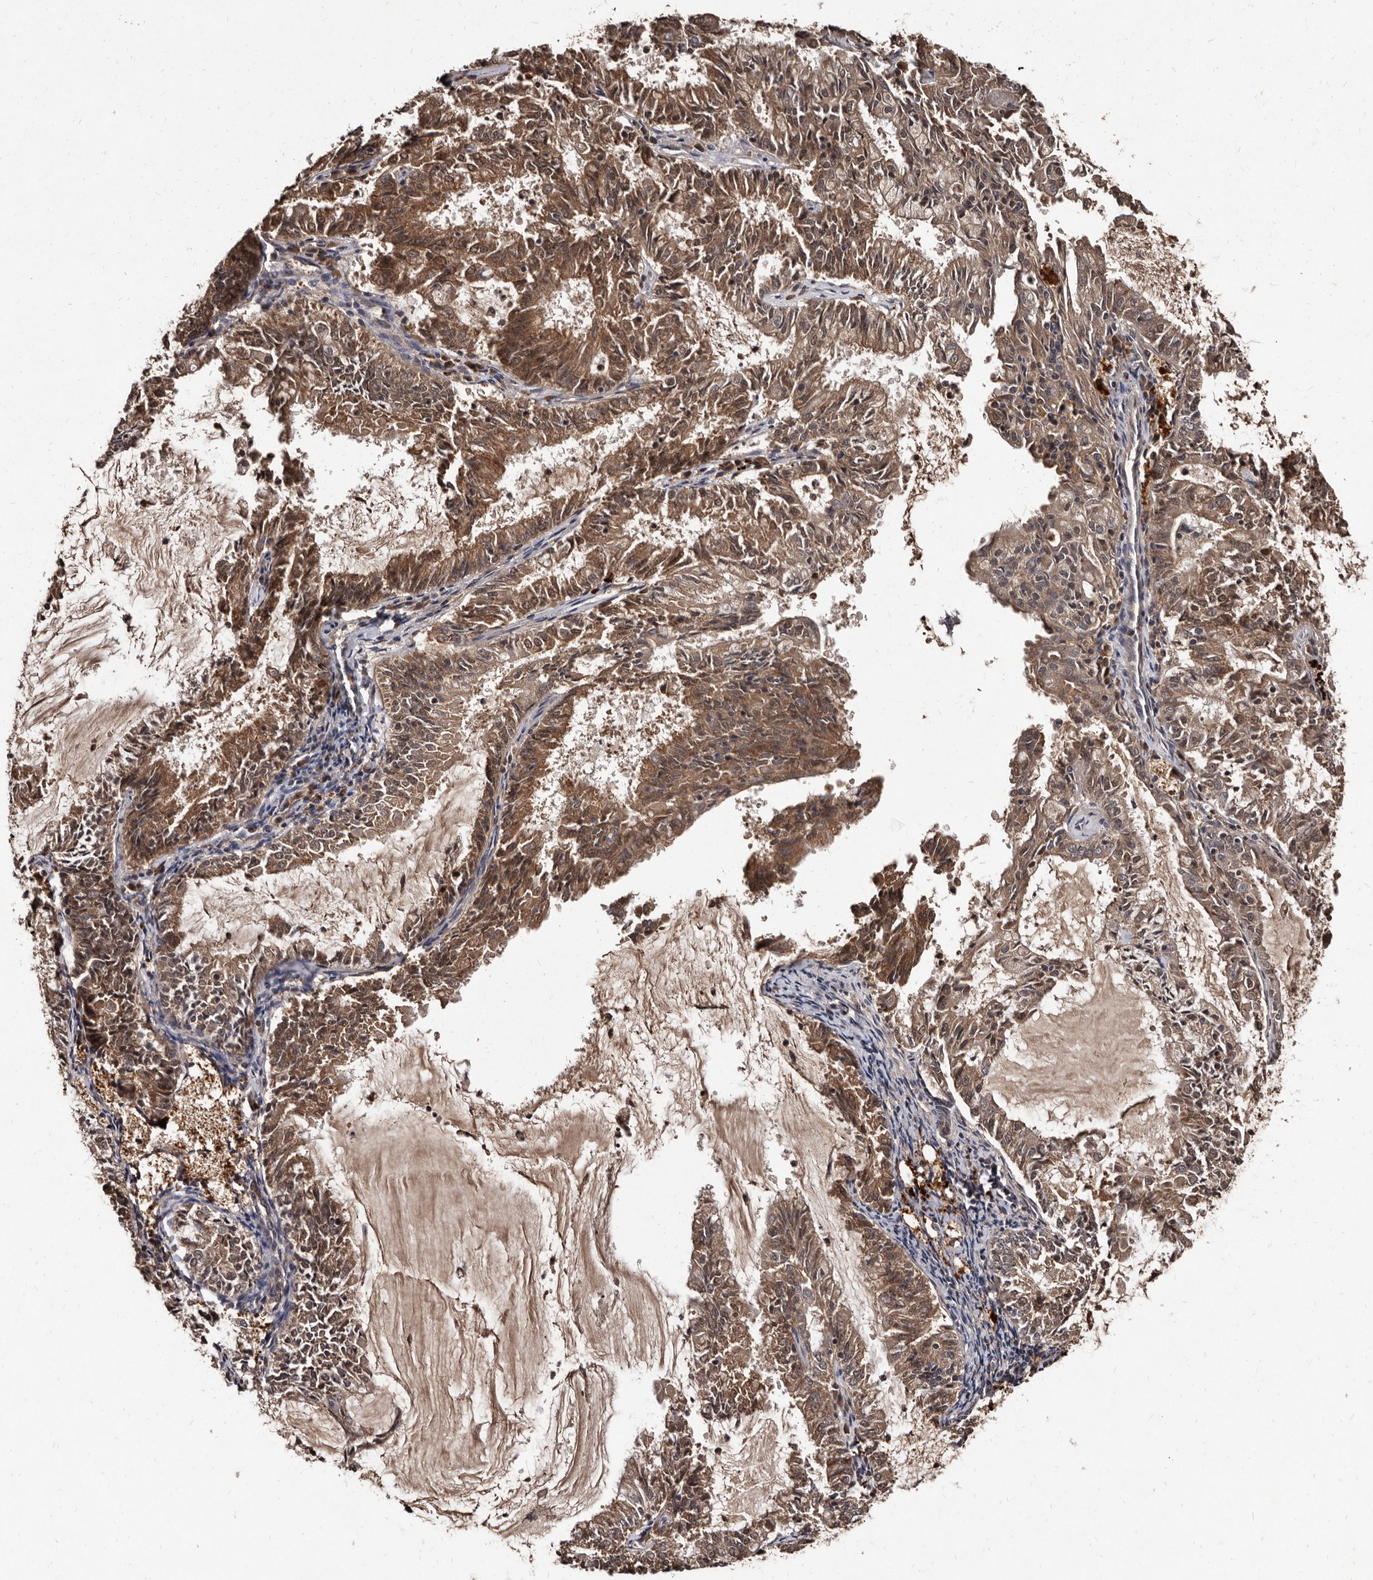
{"staining": {"intensity": "moderate", "quantity": ">75%", "location": "cytoplasmic/membranous"}, "tissue": "endometrial cancer", "cell_type": "Tumor cells", "image_type": "cancer", "snomed": [{"axis": "morphology", "description": "Adenocarcinoma, NOS"}, {"axis": "topography", "description": "Endometrium"}], "caption": "Endometrial cancer was stained to show a protein in brown. There is medium levels of moderate cytoplasmic/membranous positivity in approximately >75% of tumor cells.", "gene": "PMVK", "patient": {"sex": "female", "age": 57}}